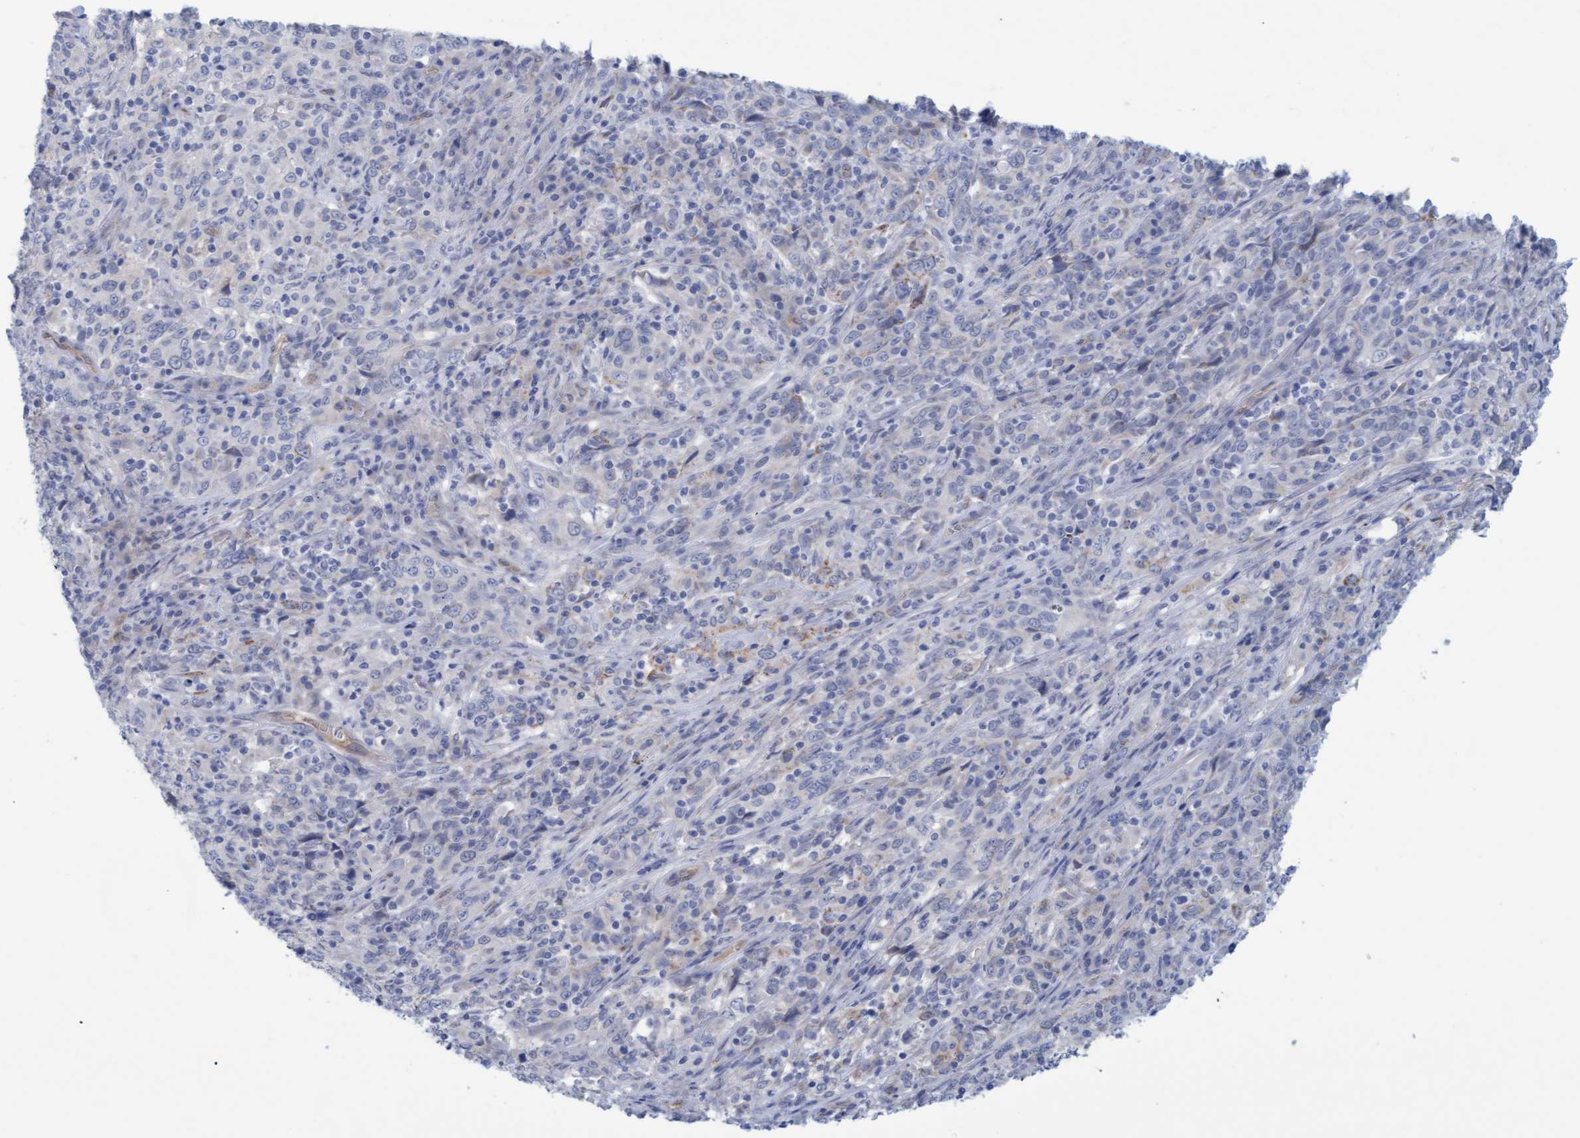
{"staining": {"intensity": "negative", "quantity": "none", "location": "none"}, "tissue": "cervical cancer", "cell_type": "Tumor cells", "image_type": "cancer", "snomed": [{"axis": "morphology", "description": "Squamous cell carcinoma, NOS"}, {"axis": "topography", "description": "Cervix"}], "caption": "Tumor cells are negative for brown protein staining in squamous cell carcinoma (cervical). (IHC, brightfield microscopy, high magnification).", "gene": "STXBP1", "patient": {"sex": "female", "age": 46}}